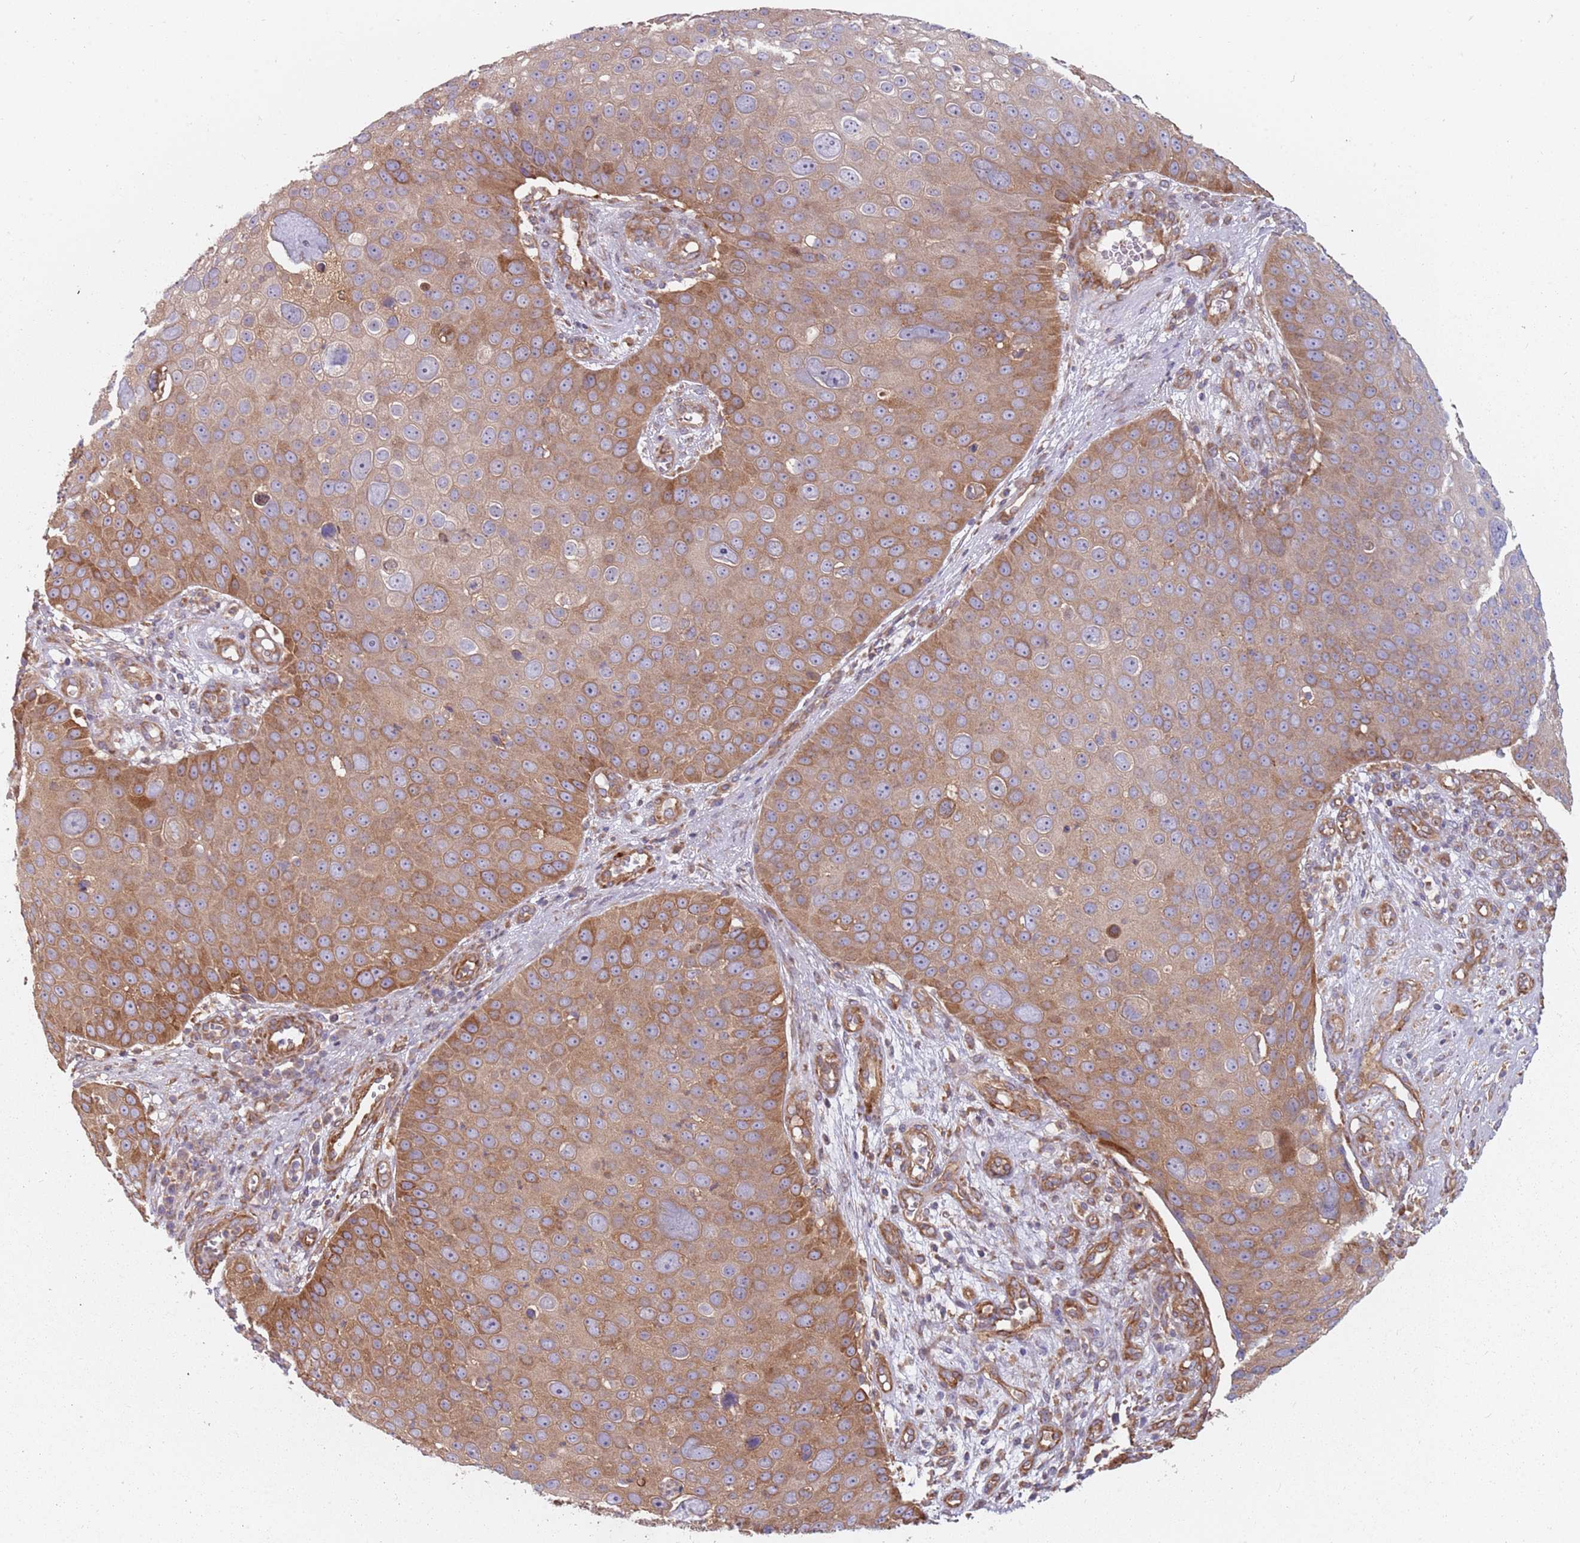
{"staining": {"intensity": "moderate", "quantity": "25%-75%", "location": "cytoplasmic/membranous"}, "tissue": "skin cancer", "cell_type": "Tumor cells", "image_type": "cancer", "snomed": [{"axis": "morphology", "description": "Squamous cell carcinoma, NOS"}, {"axis": "topography", "description": "Skin"}], "caption": "DAB immunohistochemical staining of human skin squamous cell carcinoma exhibits moderate cytoplasmic/membranous protein positivity in approximately 25%-75% of tumor cells. Ihc stains the protein in brown and the nuclei are stained blue.", "gene": "SPDL1", "patient": {"sex": "male", "age": 71}}